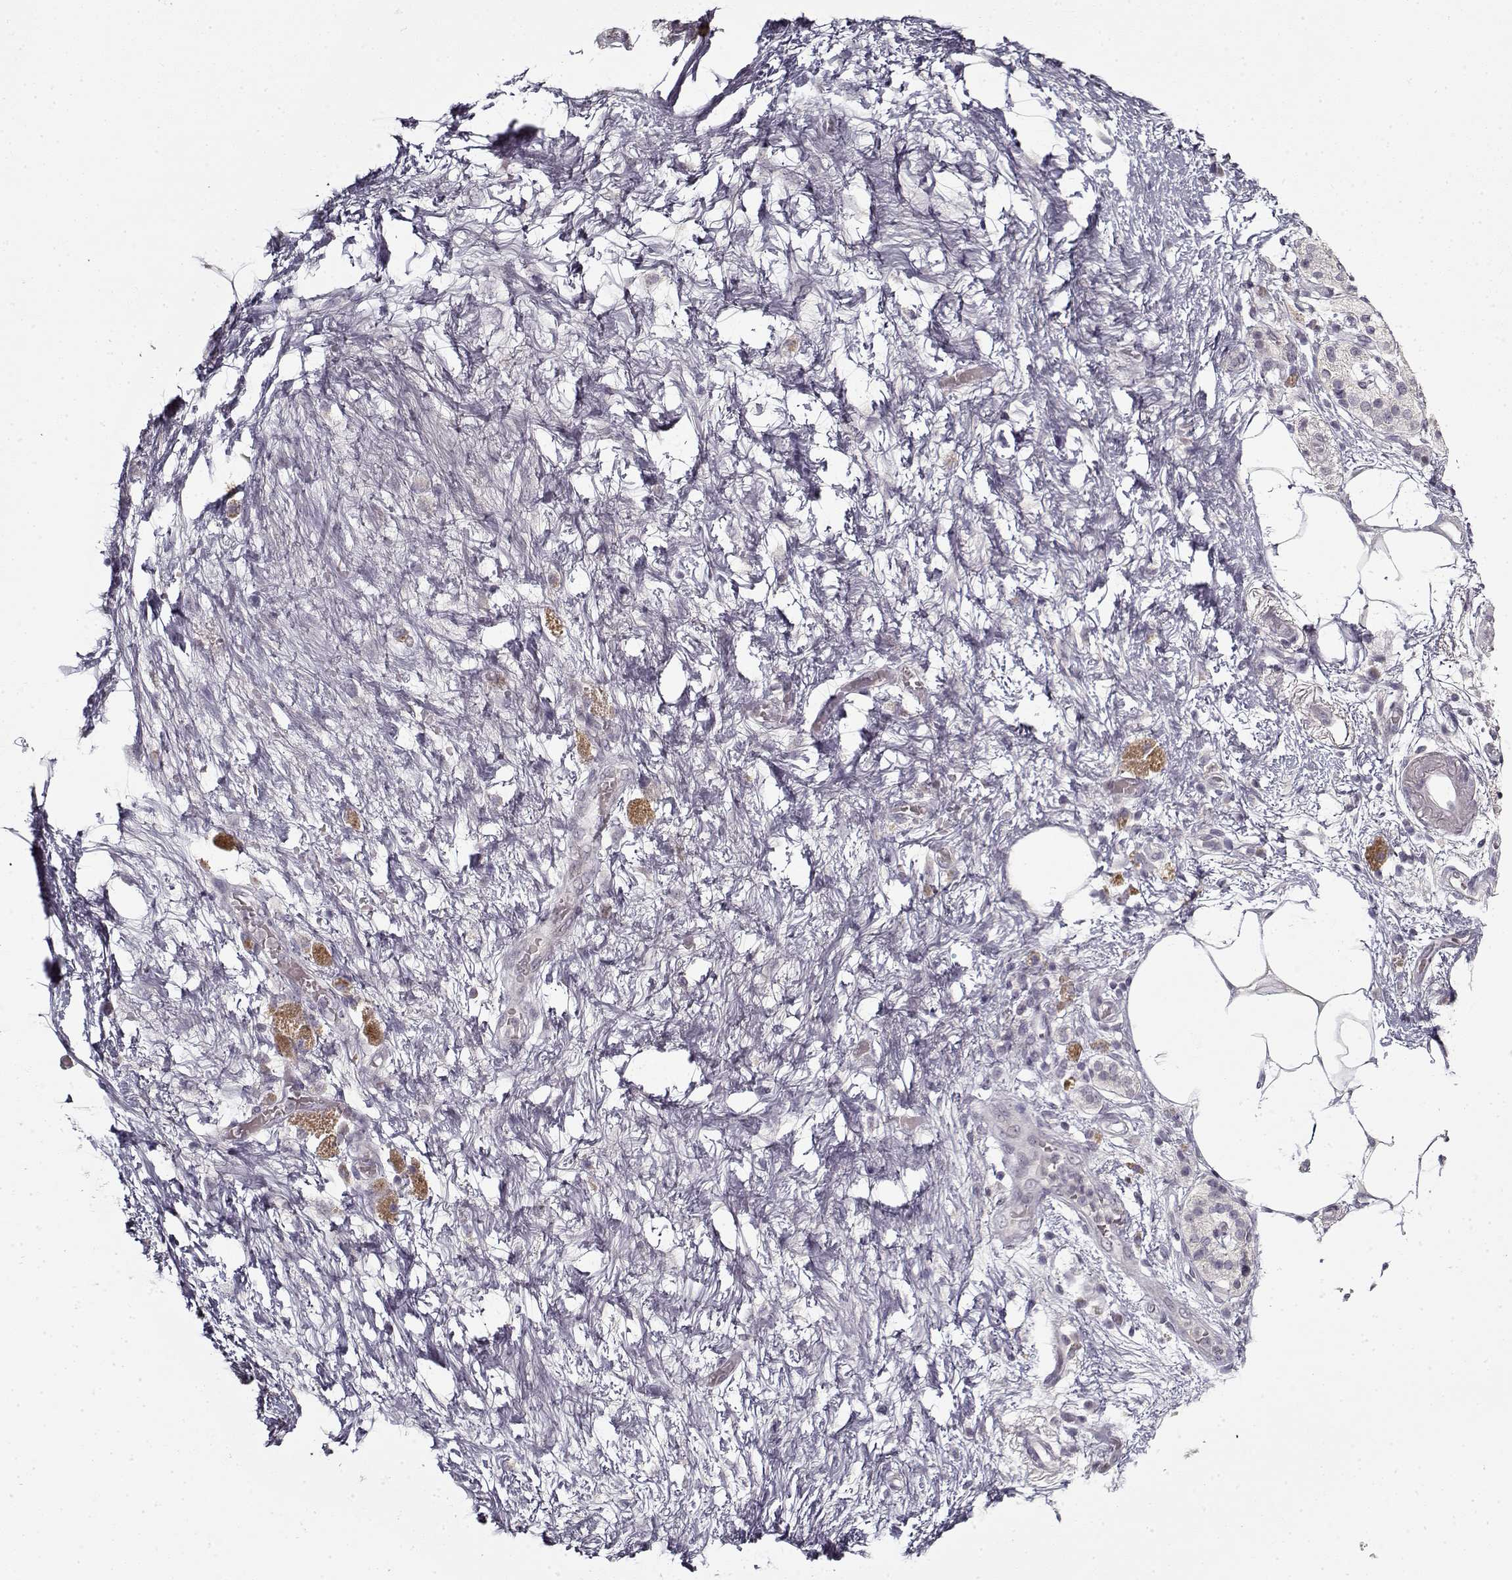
{"staining": {"intensity": "negative", "quantity": "none", "location": "none"}, "tissue": "pancreatic cancer", "cell_type": "Tumor cells", "image_type": "cancer", "snomed": [{"axis": "morphology", "description": "Adenocarcinoma, NOS"}, {"axis": "topography", "description": "Pancreas"}], "caption": "Tumor cells are negative for brown protein staining in adenocarcinoma (pancreatic).", "gene": "LAMA2", "patient": {"sex": "female", "age": 72}}